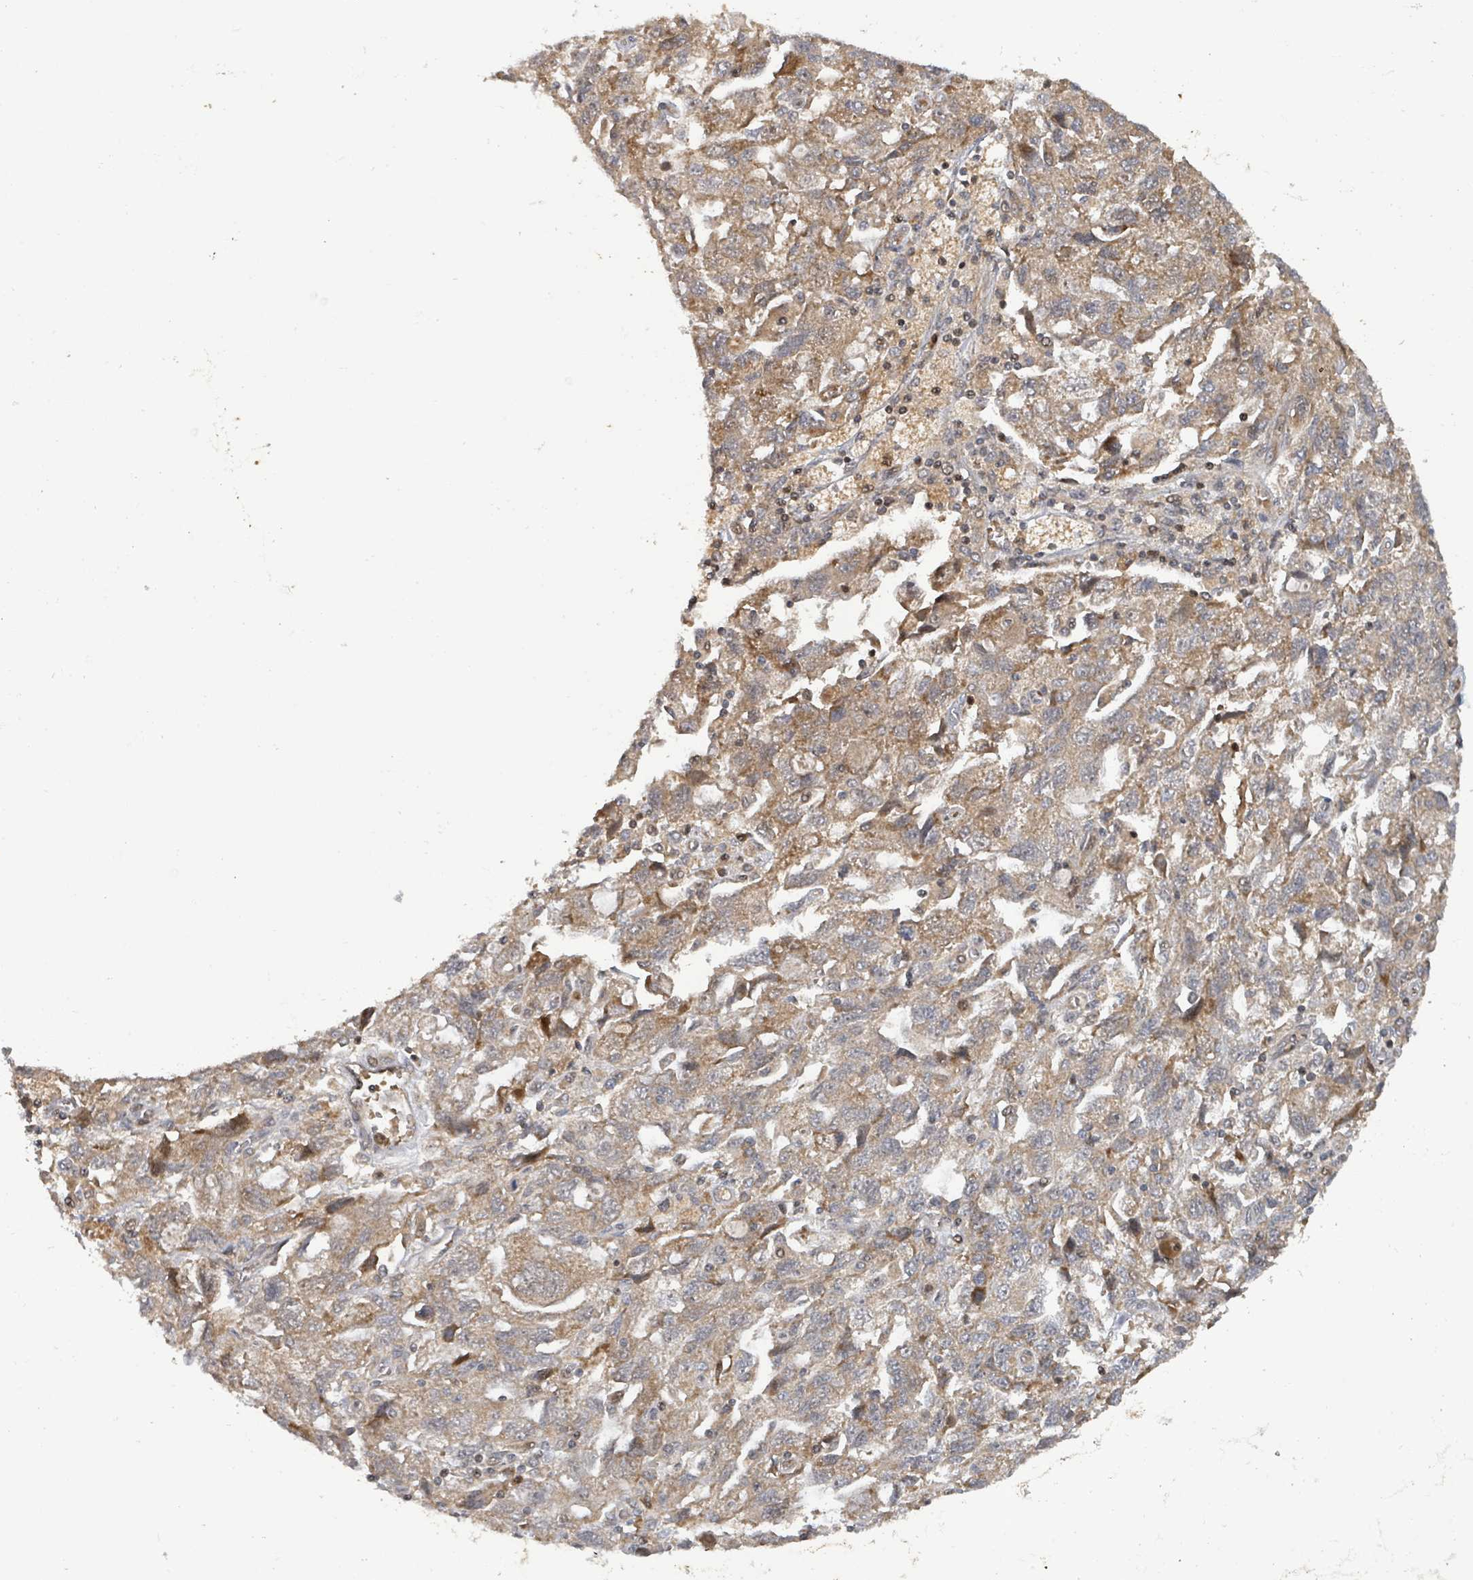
{"staining": {"intensity": "moderate", "quantity": ">75%", "location": "cytoplasmic/membranous"}, "tissue": "ovarian cancer", "cell_type": "Tumor cells", "image_type": "cancer", "snomed": [{"axis": "morphology", "description": "Carcinoma, NOS"}, {"axis": "morphology", "description": "Cystadenocarcinoma, serous, NOS"}, {"axis": "topography", "description": "Ovary"}], "caption": "Protein expression analysis of human carcinoma (ovarian) reveals moderate cytoplasmic/membranous expression in about >75% of tumor cells. The protein of interest is stained brown, and the nuclei are stained in blue (DAB IHC with brightfield microscopy, high magnification).", "gene": "ITGA11", "patient": {"sex": "female", "age": 69}}